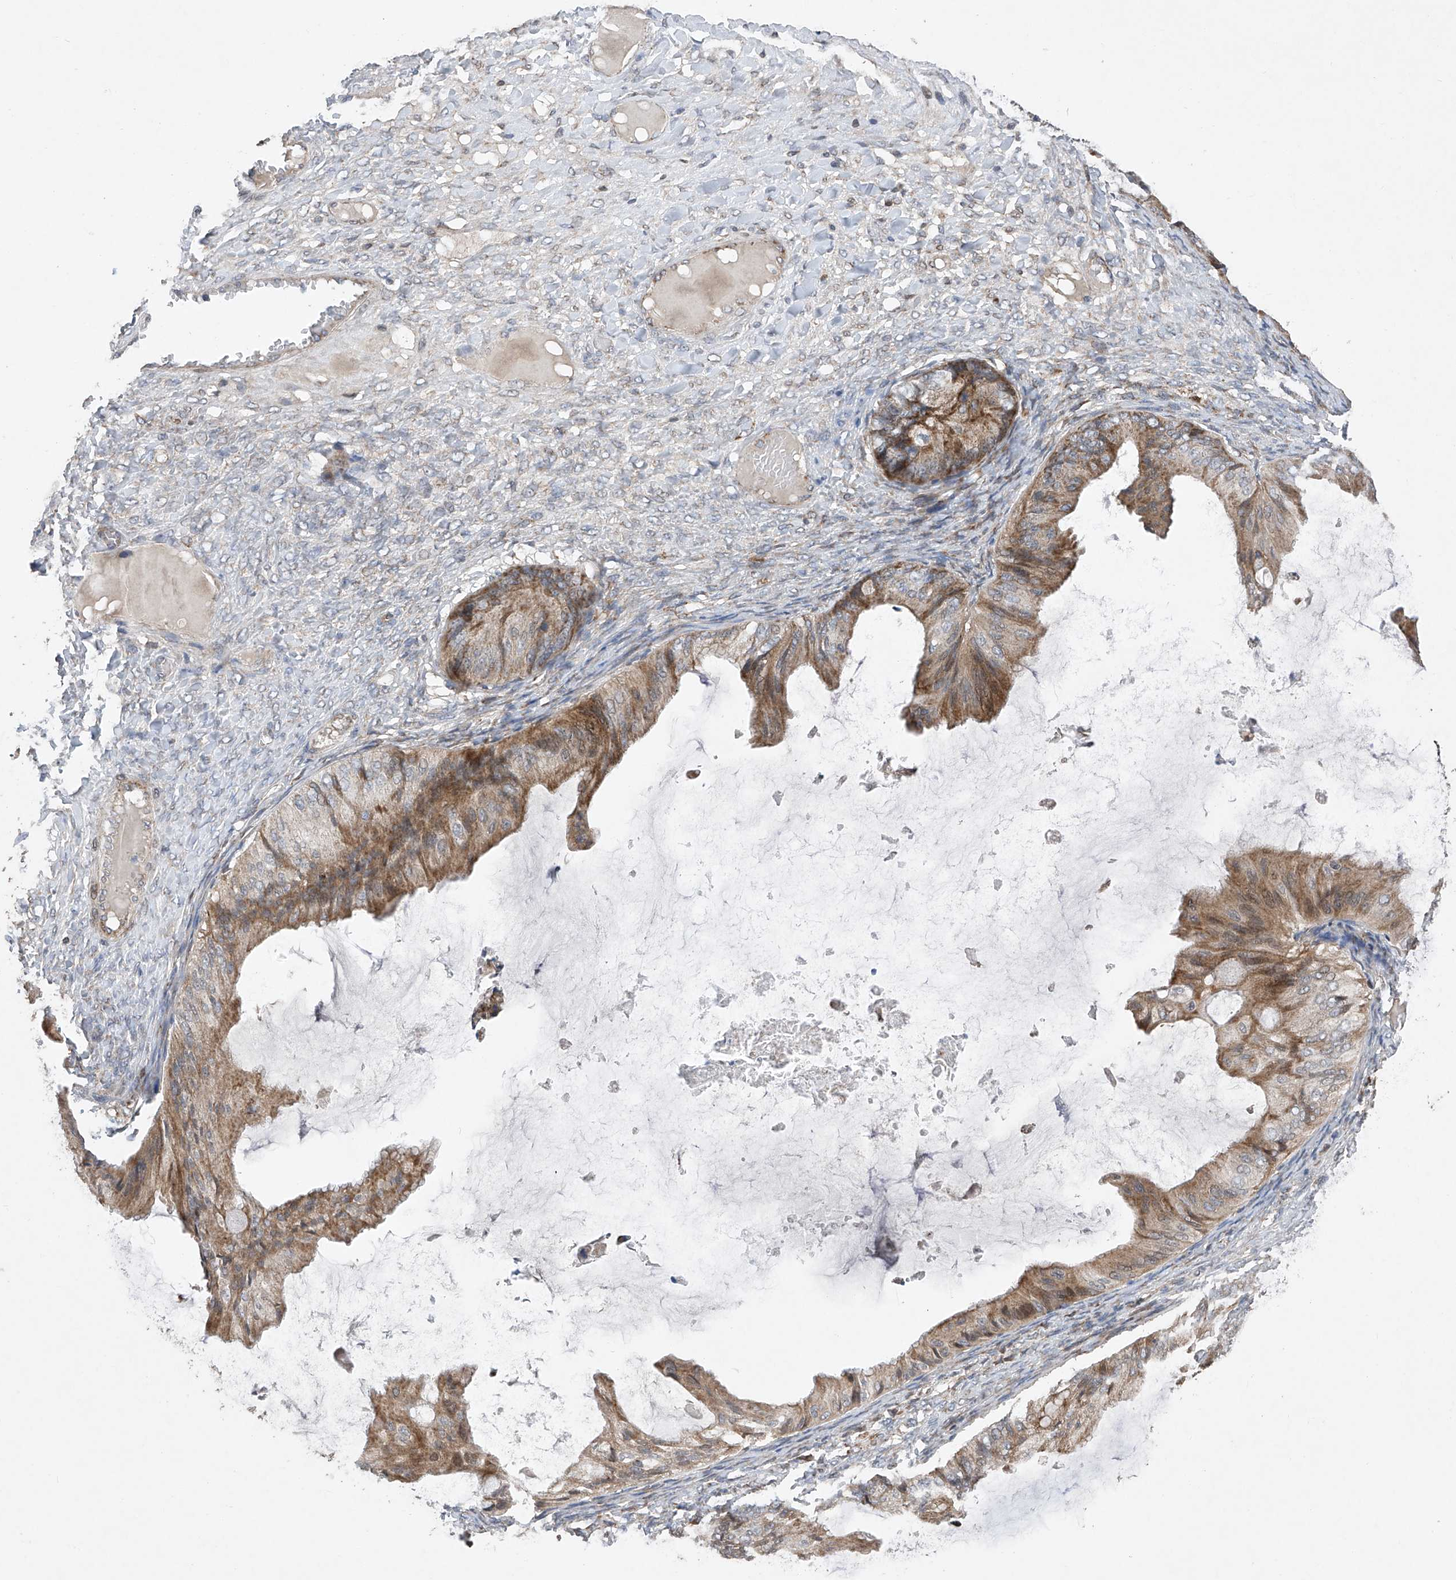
{"staining": {"intensity": "moderate", "quantity": ">75%", "location": "cytoplasmic/membranous"}, "tissue": "ovarian cancer", "cell_type": "Tumor cells", "image_type": "cancer", "snomed": [{"axis": "morphology", "description": "Cystadenocarcinoma, mucinous, NOS"}, {"axis": "topography", "description": "Ovary"}], "caption": "Human ovarian cancer (mucinous cystadenocarcinoma) stained for a protein (brown) displays moderate cytoplasmic/membranous positive staining in approximately >75% of tumor cells.", "gene": "BCKDHB", "patient": {"sex": "female", "age": 61}}